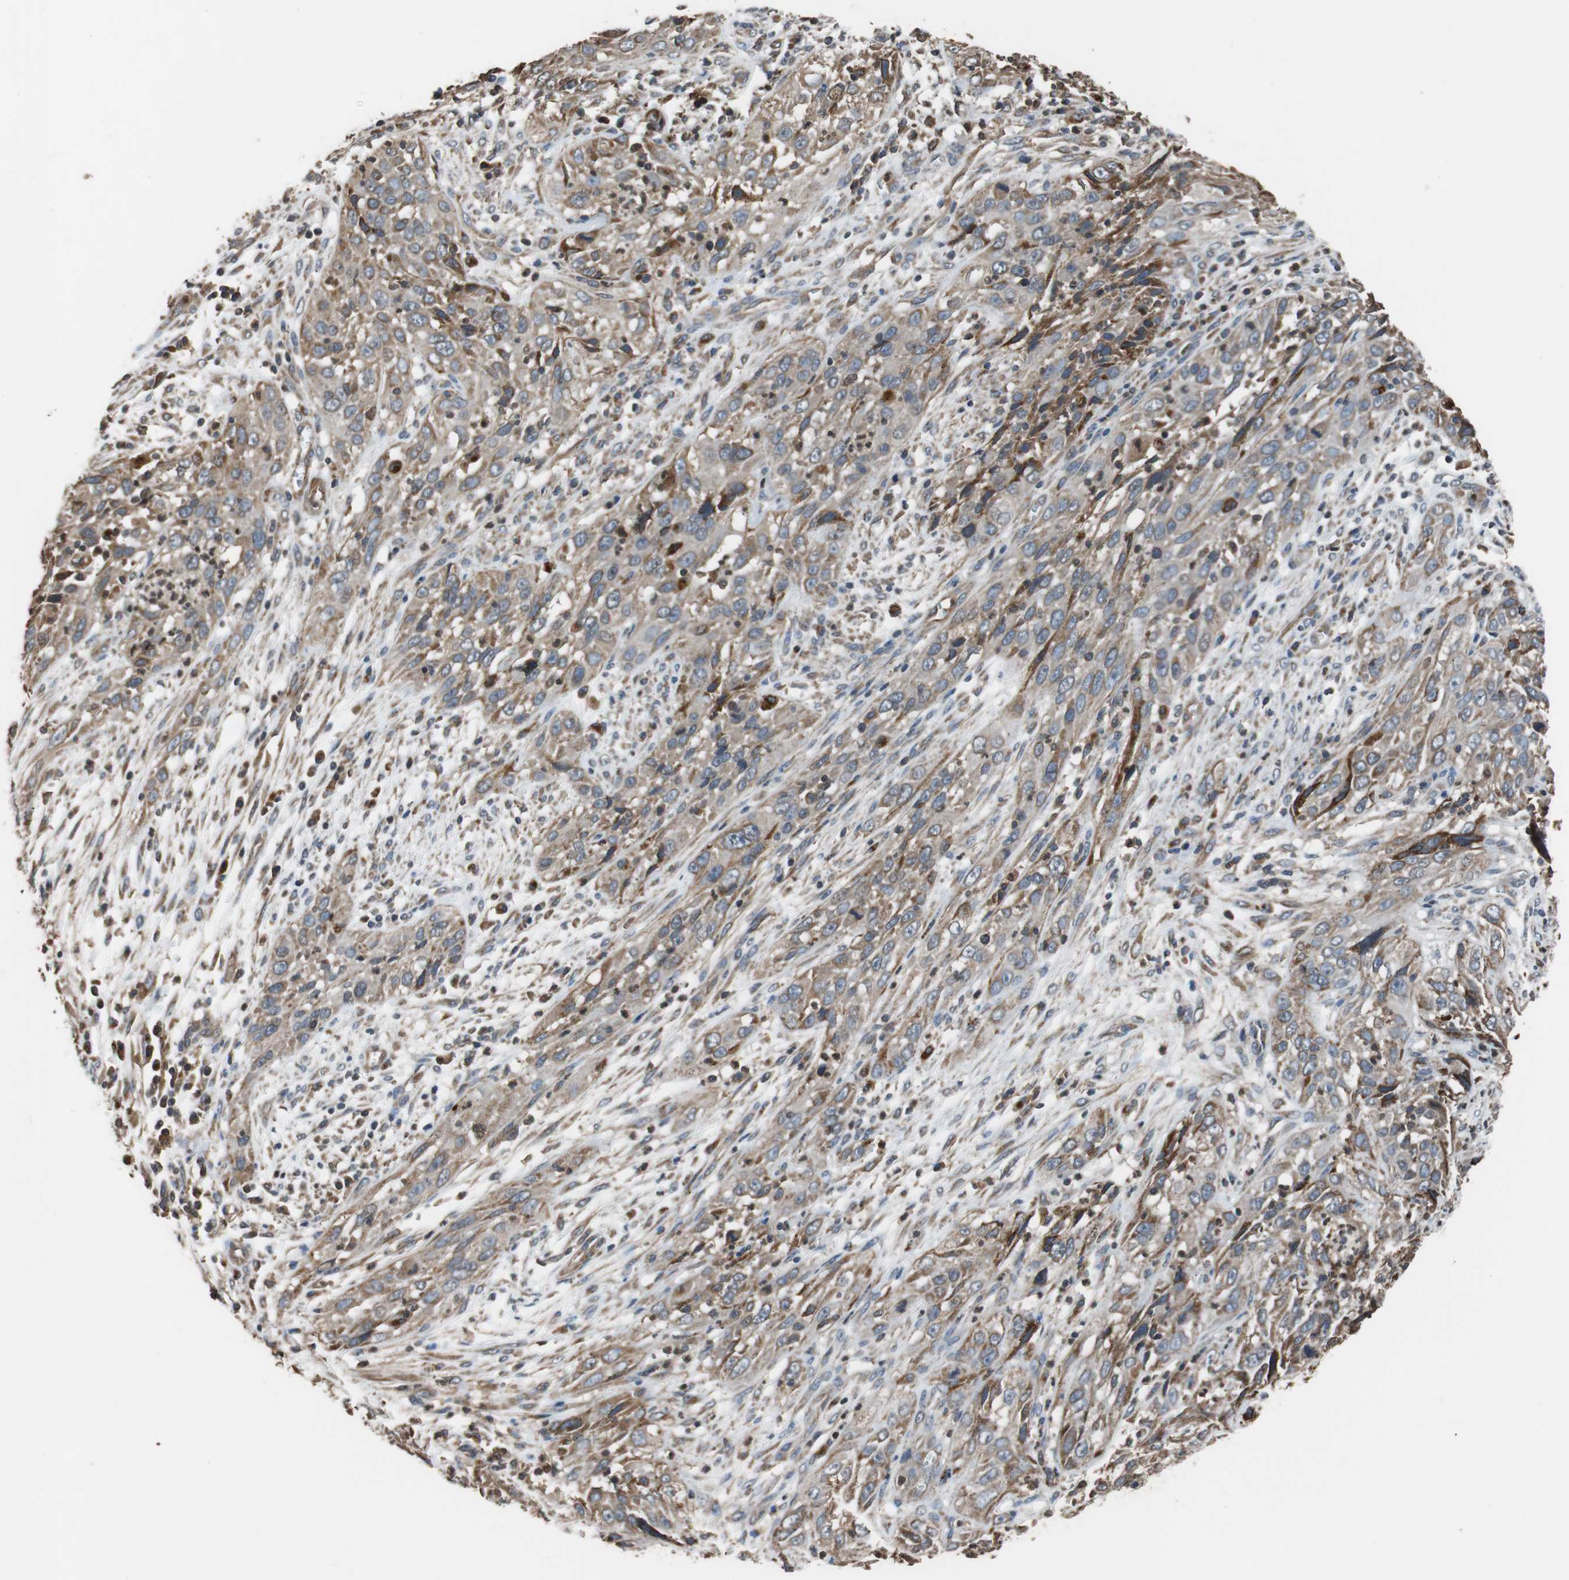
{"staining": {"intensity": "moderate", "quantity": "25%-75%", "location": "cytoplasmic/membranous"}, "tissue": "cervical cancer", "cell_type": "Tumor cells", "image_type": "cancer", "snomed": [{"axis": "morphology", "description": "Squamous cell carcinoma, NOS"}, {"axis": "topography", "description": "Cervix"}], "caption": "Immunohistochemical staining of squamous cell carcinoma (cervical) shows medium levels of moderate cytoplasmic/membranous protein expression in about 25%-75% of tumor cells. (IHC, brightfield microscopy, high magnification).", "gene": "PITRM1", "patient": {"sex": "female", "age": 32}}